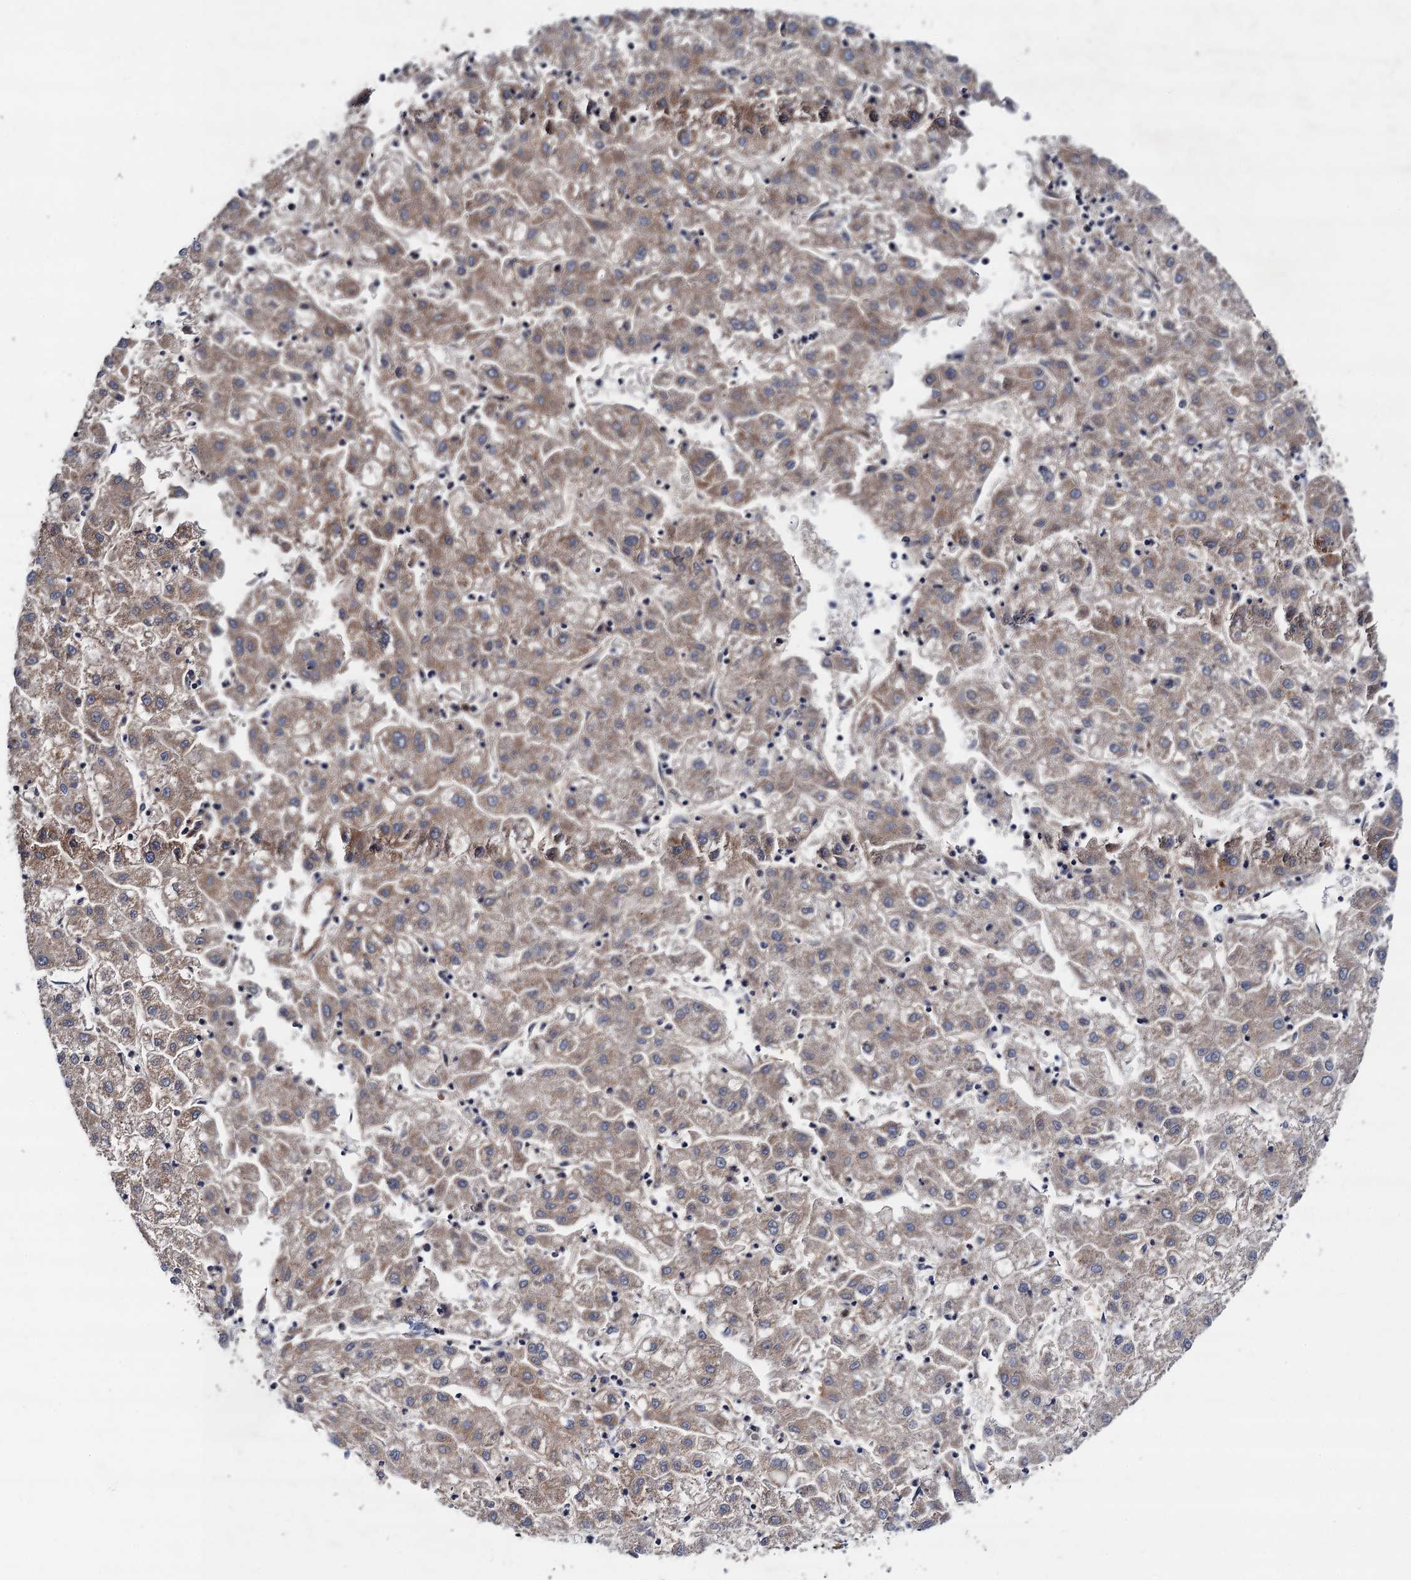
{"staining": {"intensity": "weak", "quantity": ">75%", "location": "cytoplasmic/membranous"}, "tissue": "liver cancer", "cell_type": "Tumor cells", "image_type": "cancer", "snomed": [{"axis": "morphology", "description": "Carcinoma, Hepatocellular, NOS"}, {"axis": "topography", "description": "Liver"}], "caption": "Liver hepatocellular carcinoma was stained to show a protein in brown. There is low levels of weak cytoplasmic/membranous staining in approximately >75% of tumor cells. (DAB (3,3'-diaminobenzidine) IHC, brown staining for protein, blue staining for nuclei).", "gene": "NLRP10", "patient": {"sex": "male", "age": 72}}